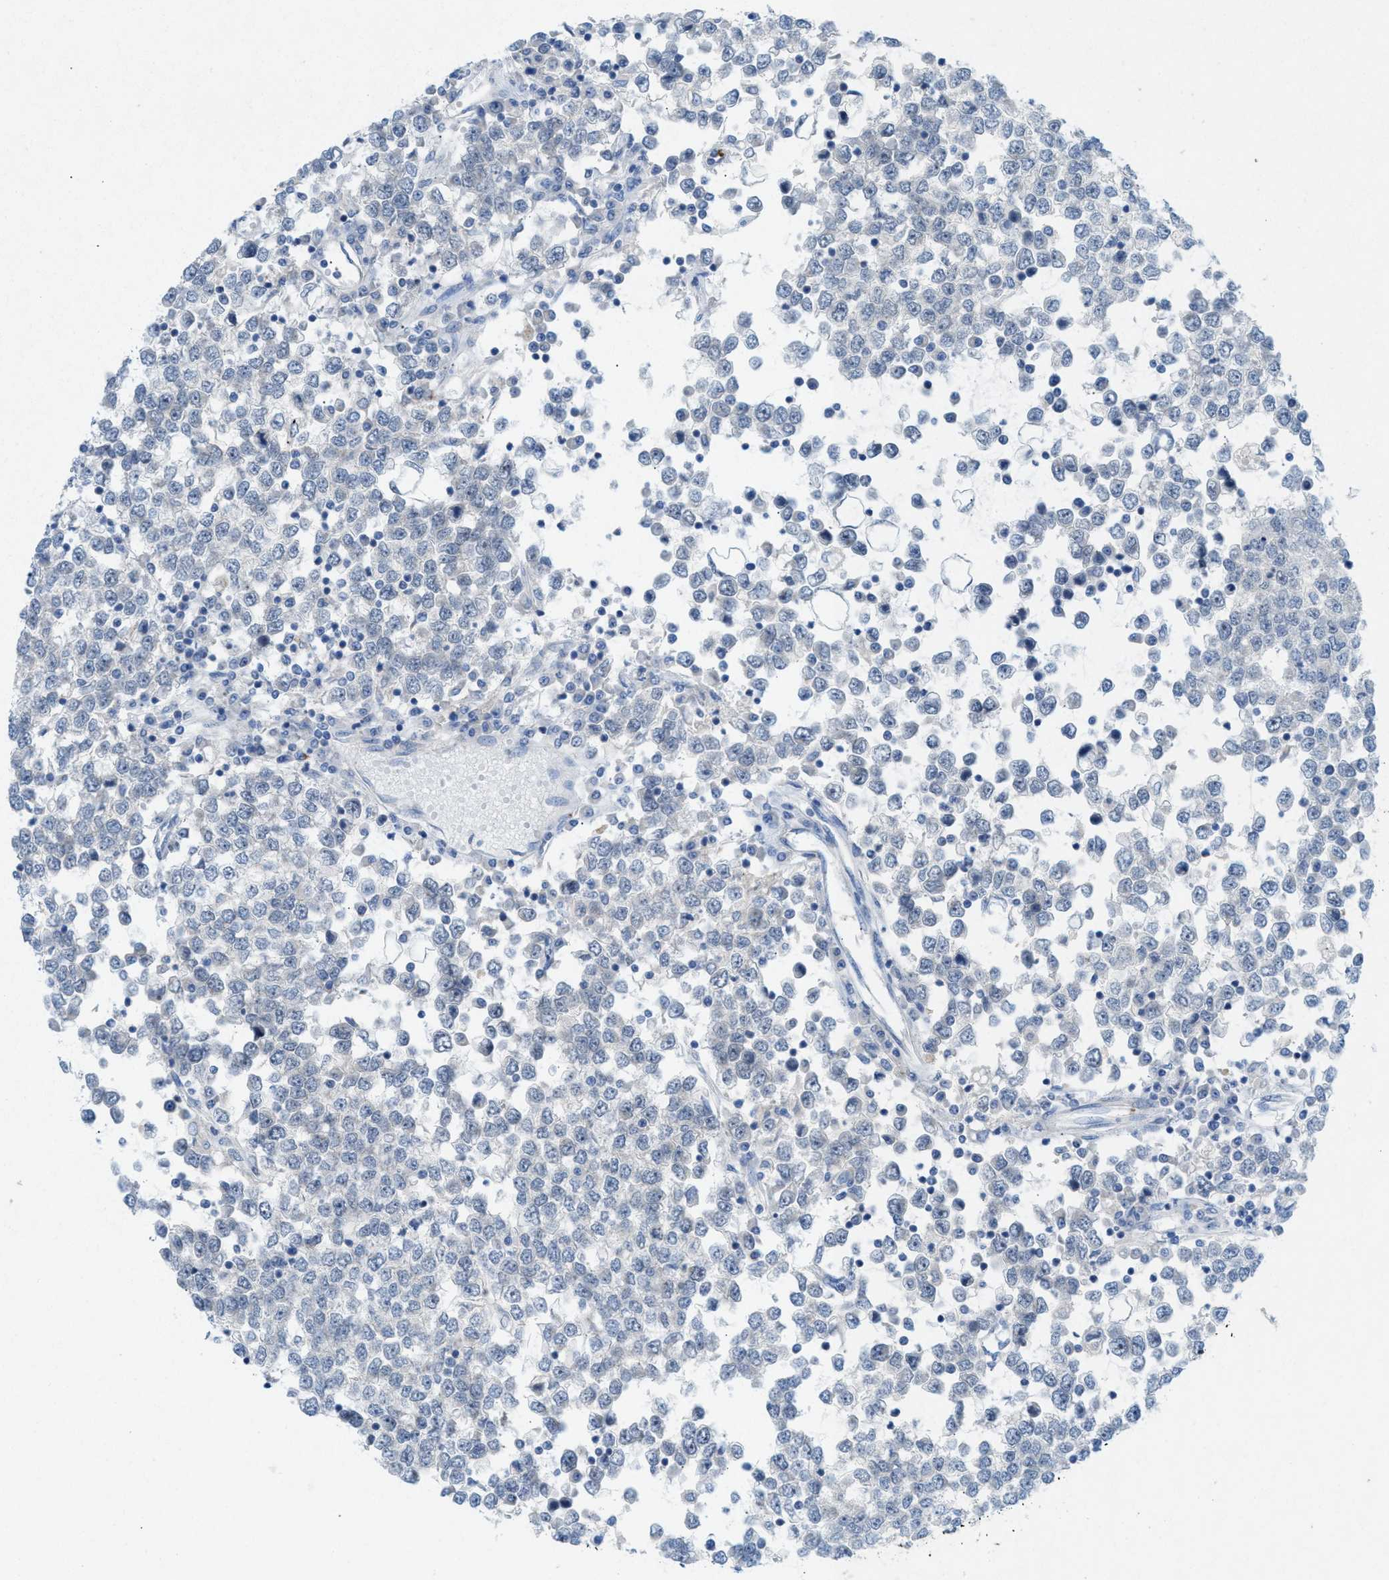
{"staining": {"intensity": "negative", "quantity": "none", "location": "none"}, "tissue": "testis cancer", "cell_type": "Tumor cells", "image_type": "cancer", "snomed": [{"axis": "morphology", "description": "Seminoma, NOS"}, {"axis": "topography", "description": "Testis"}], "caption": "Testis cancer (seminoma) was stained to show a protein in brown. There is no significant expression in tumor cells. The staining is performed using DAB brown chromogen with nuclei counter-stained in using hematoxylin.", "gene": "CMTM1", "patient": {"sex": "male", "age": 65}}